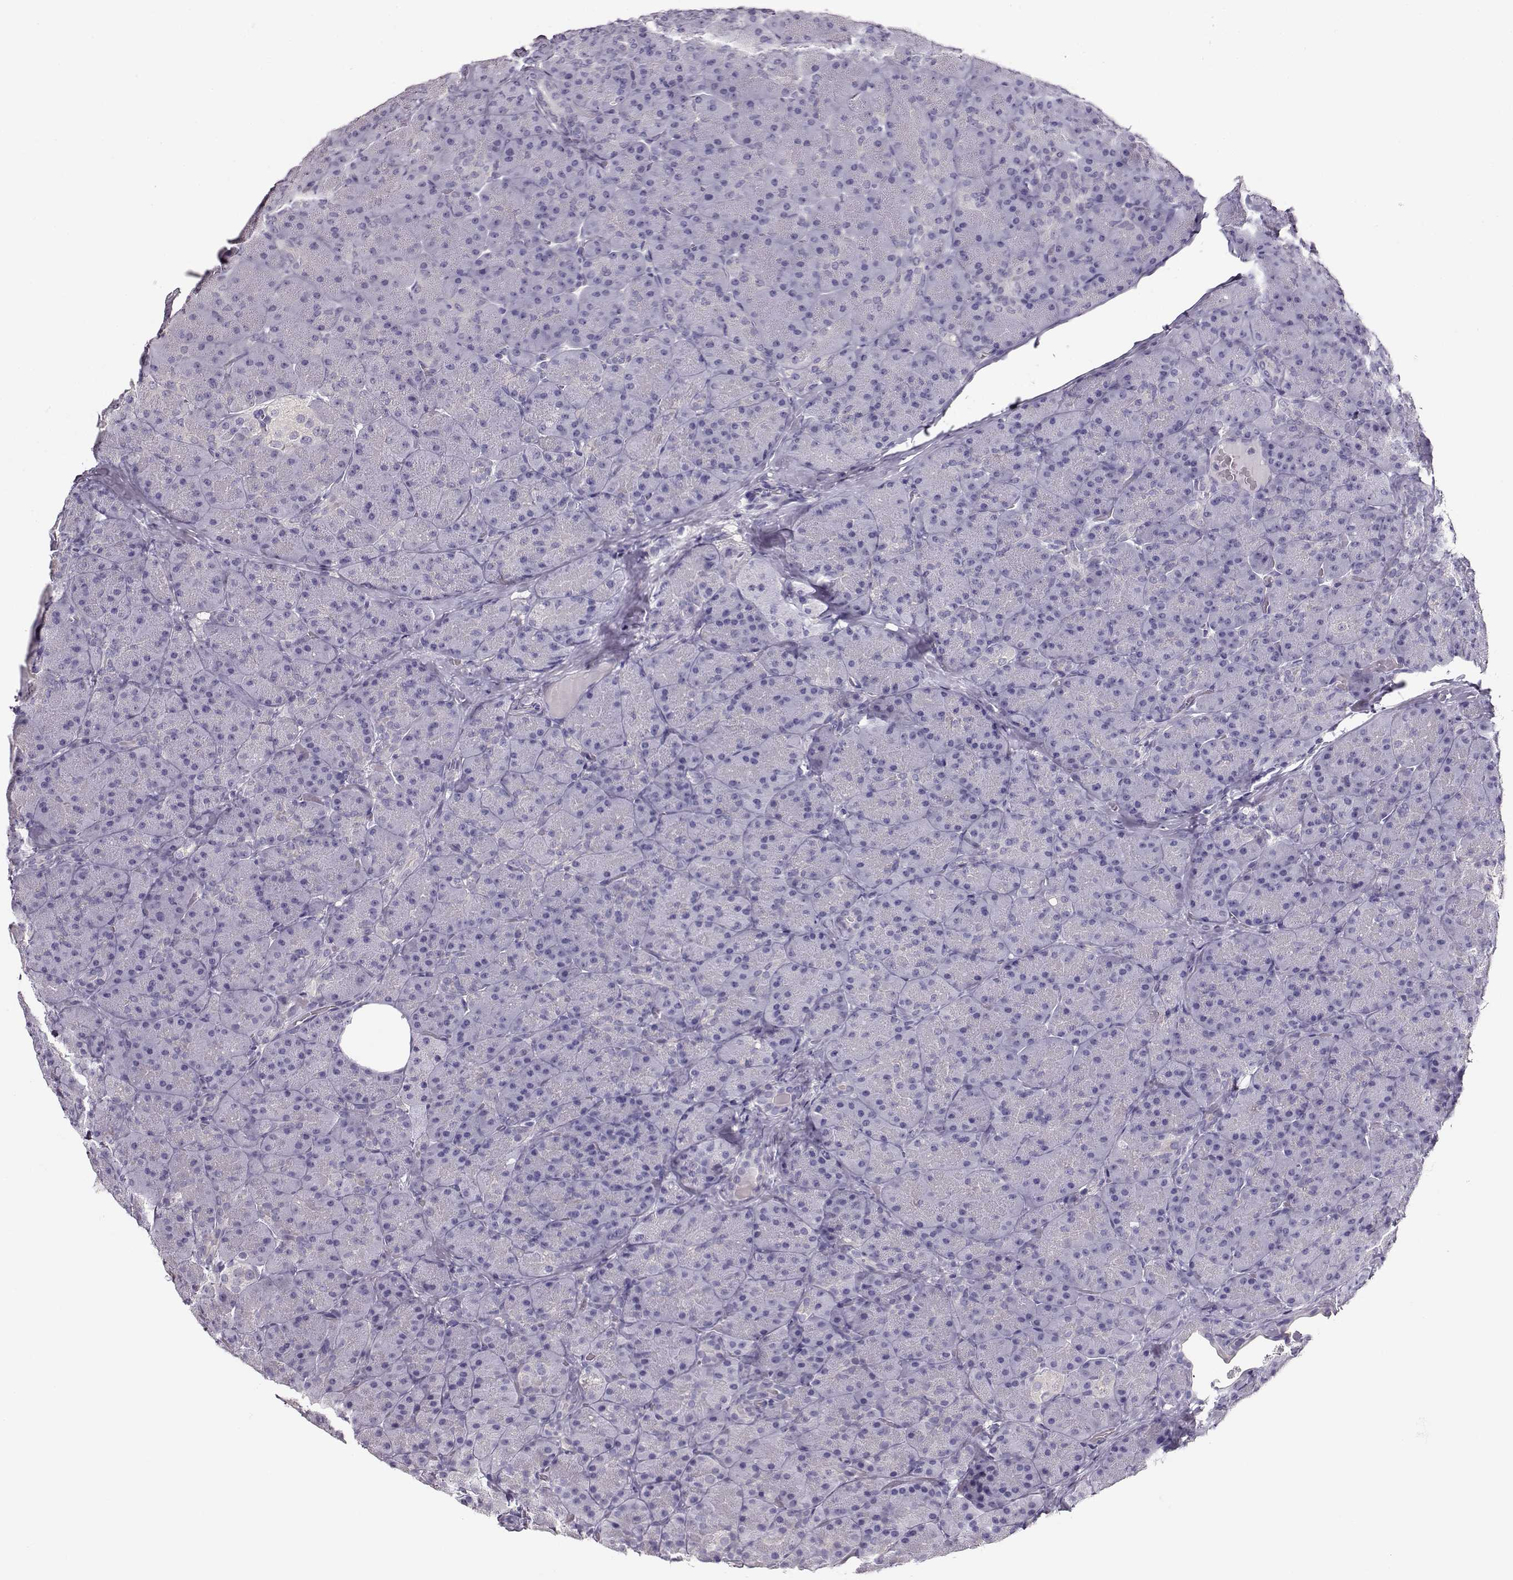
{"staining": {"intensity": "negative", "quantity": "none", "location": "none"}, "tissue": "pancreas", "cell_type": "Exocrine glandular cells", "image_type": "normal", "snomed": [{"axis": "morphology", "description": "Normal tissue, NOS"}, {"axis": "topography", "description": "Pancreas"}], "caption": "Exocrine glandular cells show no significant protein expression in normal pancreas. The staining is performed using DAB brown chromogen with nuclei counter-stained in using hematoxylin.", "gene": "NDRG4", "patient": {"sex": "male", "age": 57}}